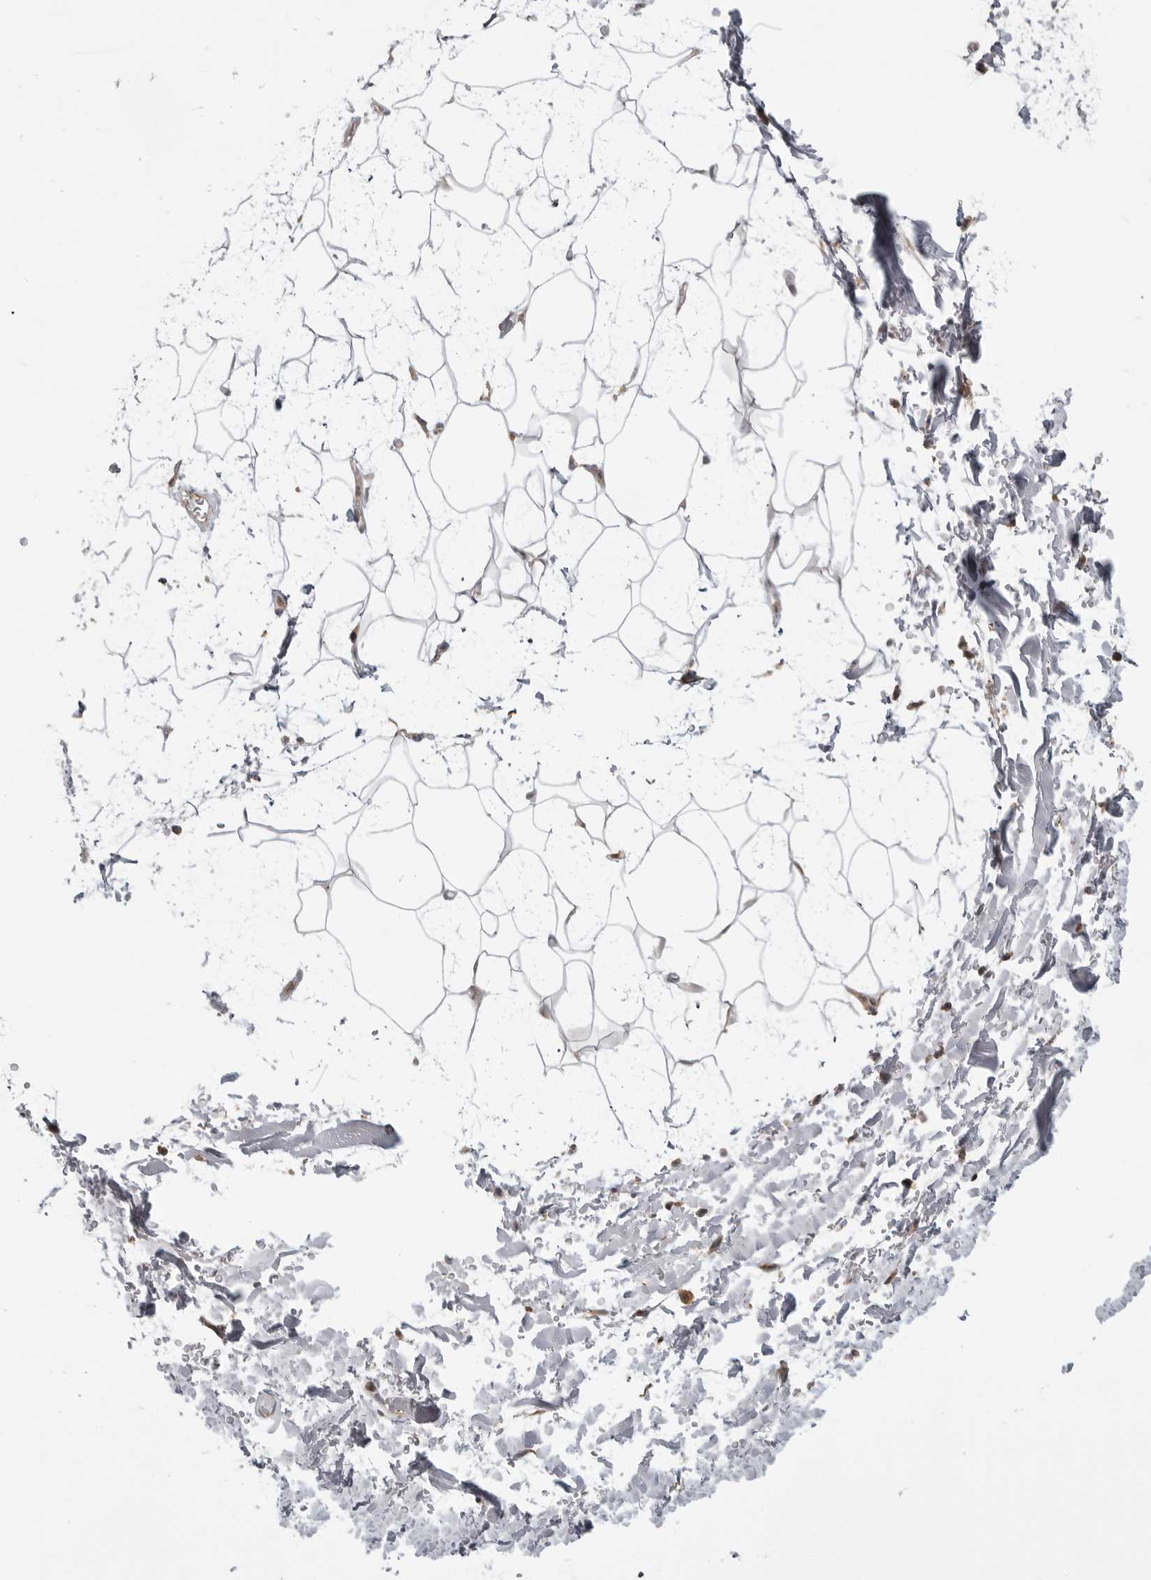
{"staining": {"intensity": "moderate", "quantity": ">75%", "location": "cytoplasmic/membranous"}, "tissue": "adipose tissue", "cell_type": "Adipocytes", "image_type": "normal", "snomed": [{"axis": "morphology", "description": "Normal tissue, NOS"}, {"axis": "topography", "description": "Soft tissue"}], "caption": "Protein expression analysis of unremarkable human adipose tissue reveals moderate cytoplasmic/membranous staining in approximately >75% of adipocytes.", "gene": "LRRC45", "patient": {"sex": "male", "age": 72}}